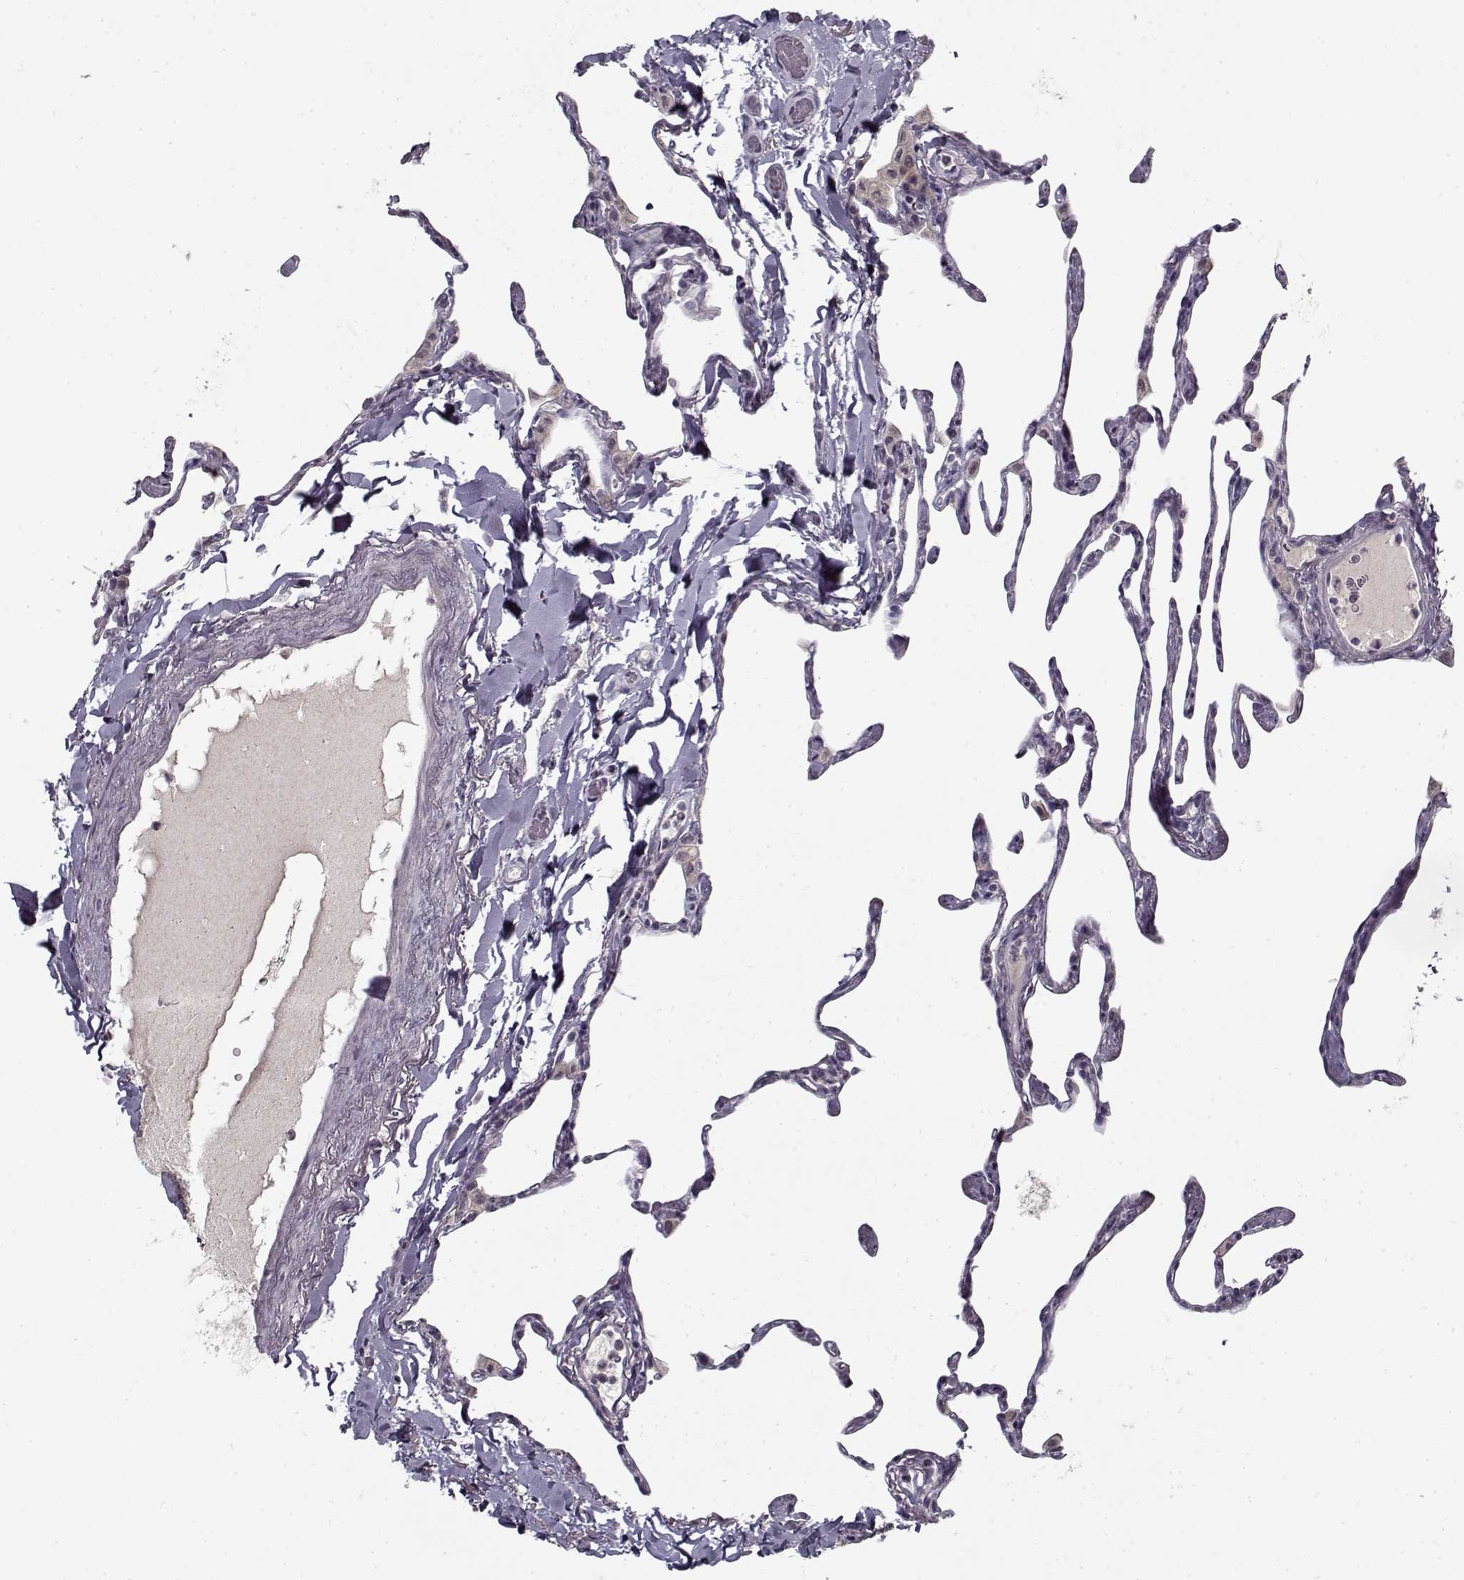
{"staining": {"intensity": "negative", "quantity": "none", "location": "none"}, "tissue": "lung", "cell_type": "Alveolar cells", "image_type": "normal", "snomed": [{"axis": "morphology", "description": "Normal tissue, NOS"}, {"axis": "topography", "description": "Lung"}], "caption": "Immunohistochemistry (IHC) image of unremarkable human lung stained for a protein (brown), which shows no expression in alveolar cells.", "gene": "LAMA2", "patient": {"sex": "male", "age": 65}}